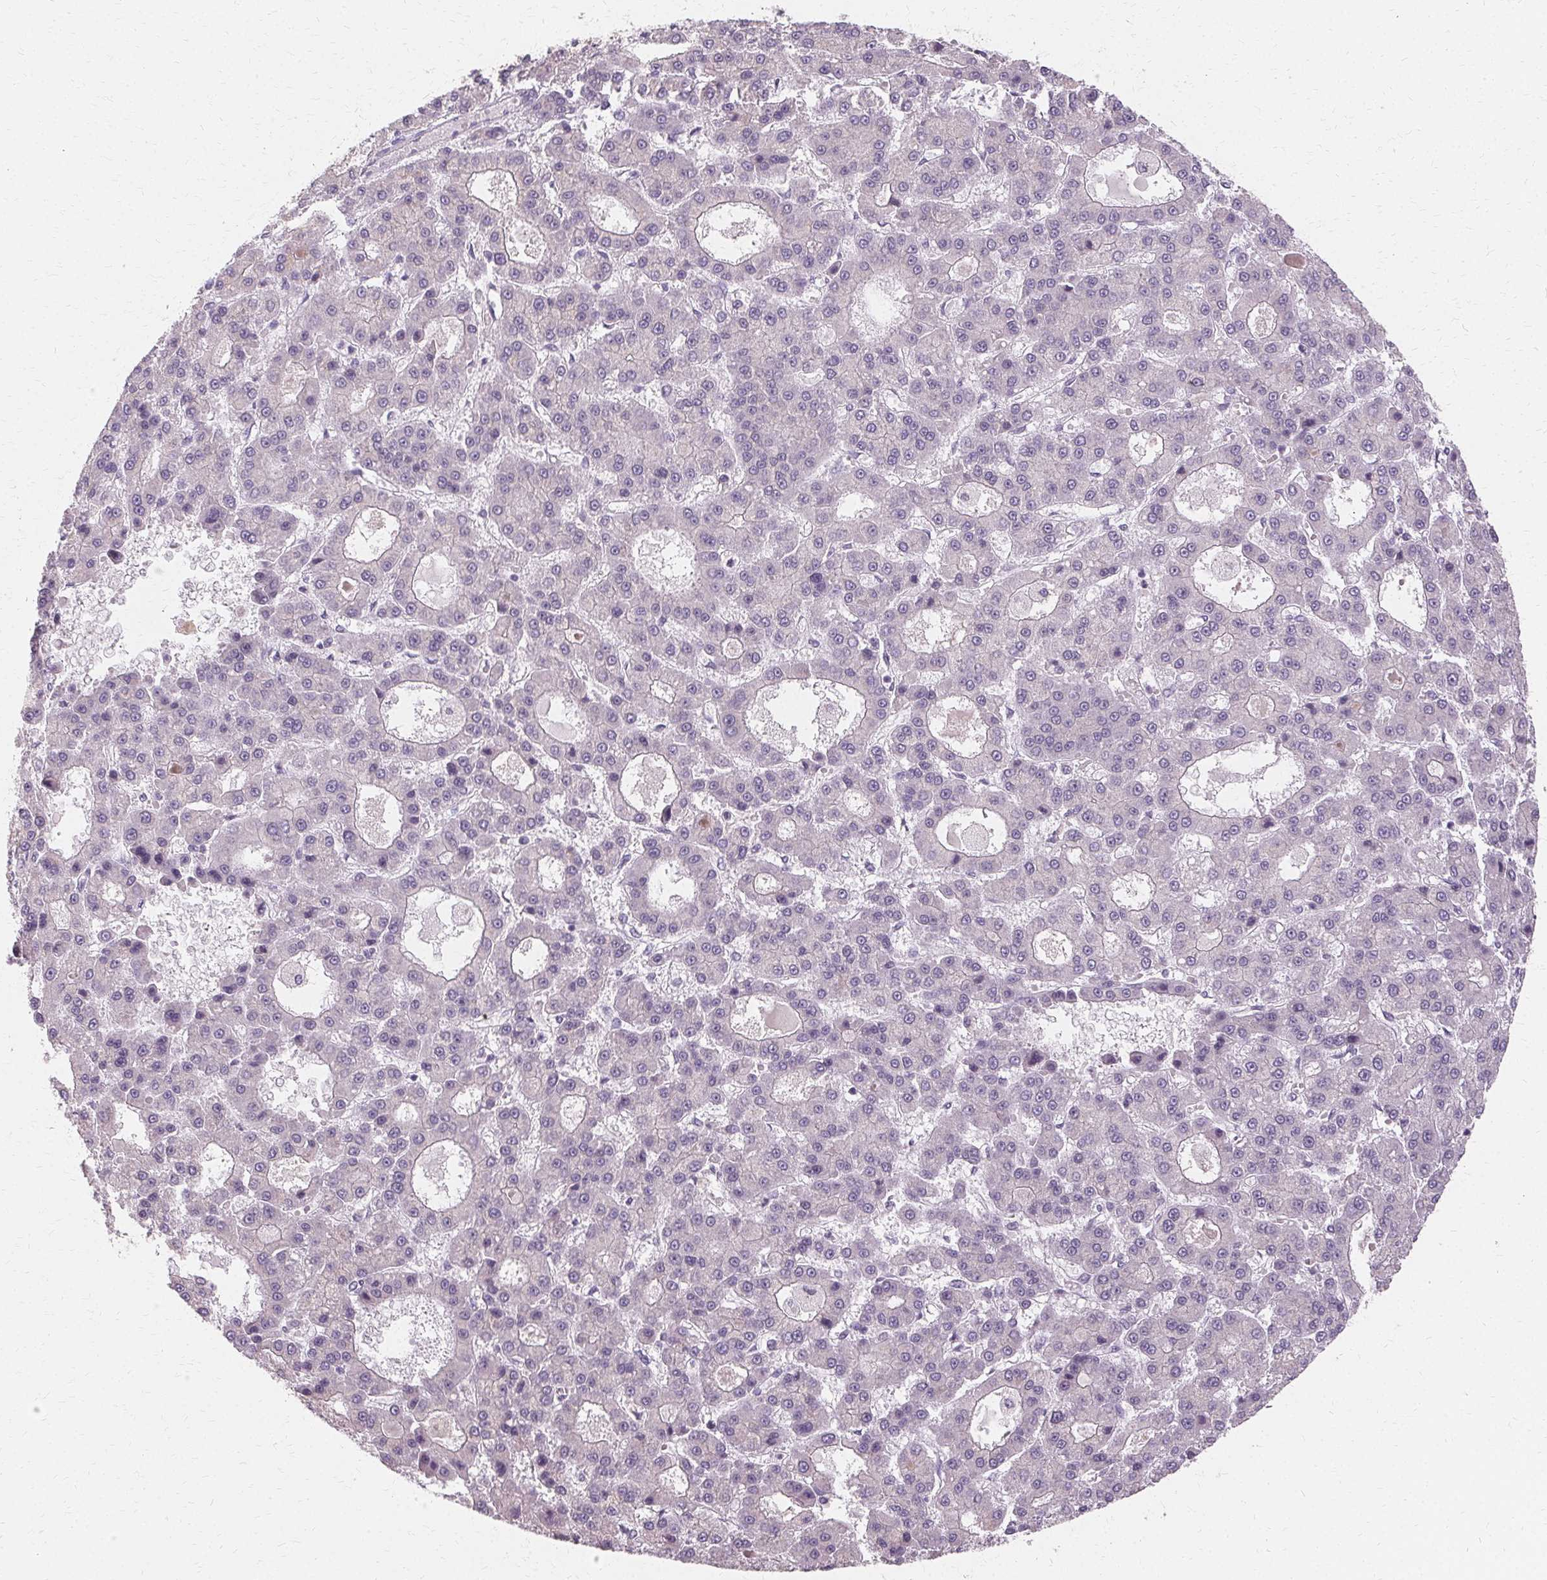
{"staining": {"intensity": "negative", "quantity": "none", "location": "none"}, "tissue": "liver cancer", "cell_type": "Tumor cells", "image_type": "cancer", "snomed": [{"axis": "morphology", "description": "Carcinoma, Hepatocellular, NOS"}, {"axis": "topography", "description": "Liver"}], "caption": "Human hepatocellular carcinoma (liver) stained for a protein using immunohistochemistry (IHC) reveals no positivity in tumor cells.", "gene": "FCRL3", "patient": {"sex": "male", "age": 70}}